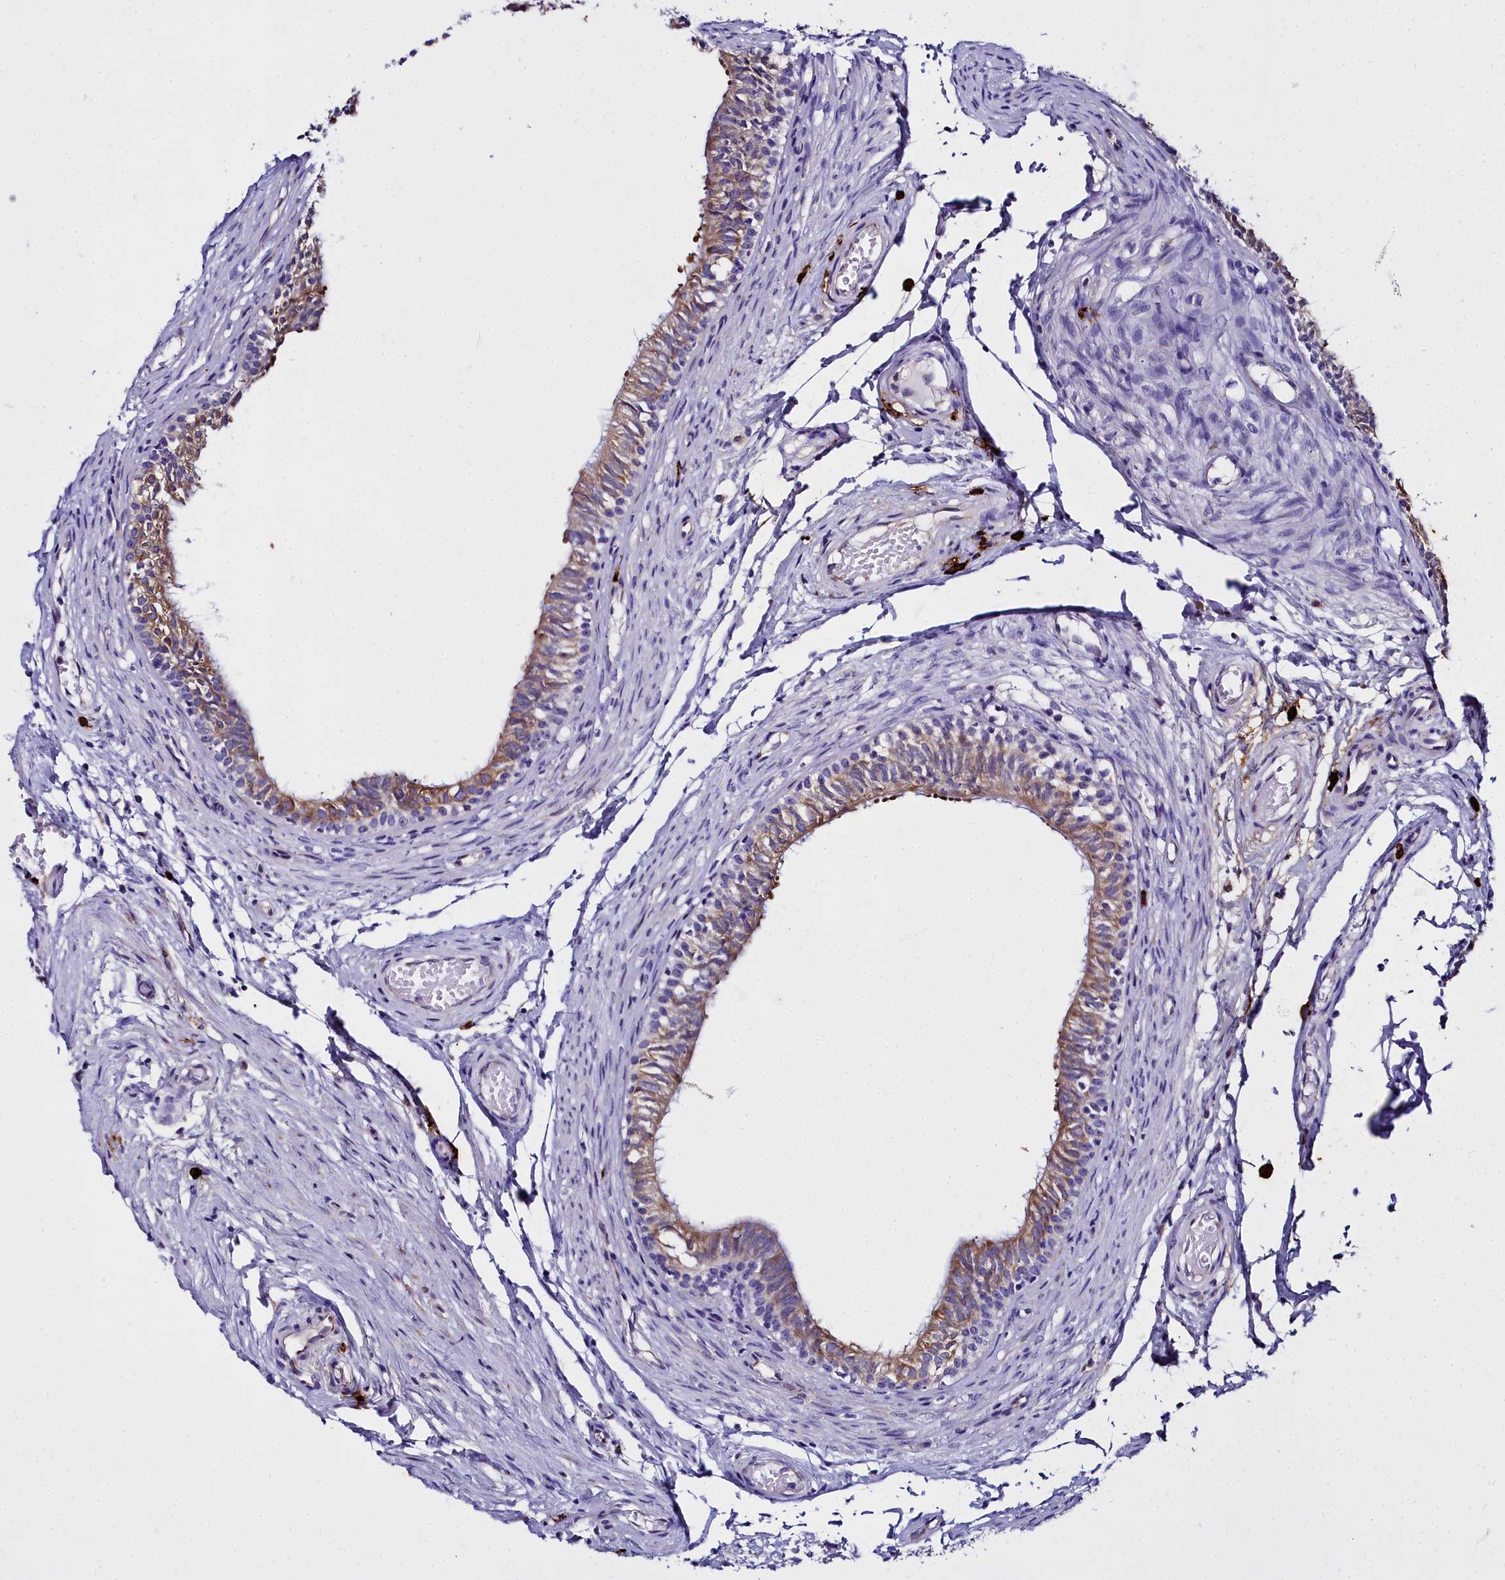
{"staining": {"intensity": "strong", "quantity": "25%-75%", "location": "cytoplasmic/membranous"}, "tissue": "epididymis", "cell_type": "Glandular cells", "image_type": "normal", "snomed": [{"axis": "morphology", "description": "Normal tissue, NOS"}, {"axis": "topography", "description": "Epididymis, spermatic cord, NOS"}], "caption": "Immunohistochemistry (IHC) staining of unremarkable epididymis, which exhibits high levels of strong cytoplasmic/membranous staining in about 25%-75% of glandular cells indicating strong cytoplasmic/membranous protein positivity. The staining was performed using DAB (3,3'-diaminobenzidine) (brown) for protein detection and nuclei were counterstained in hematoxylin (blue).", "gene": "TXNDC5", "patient": {"sex": "male", "age": 22}}